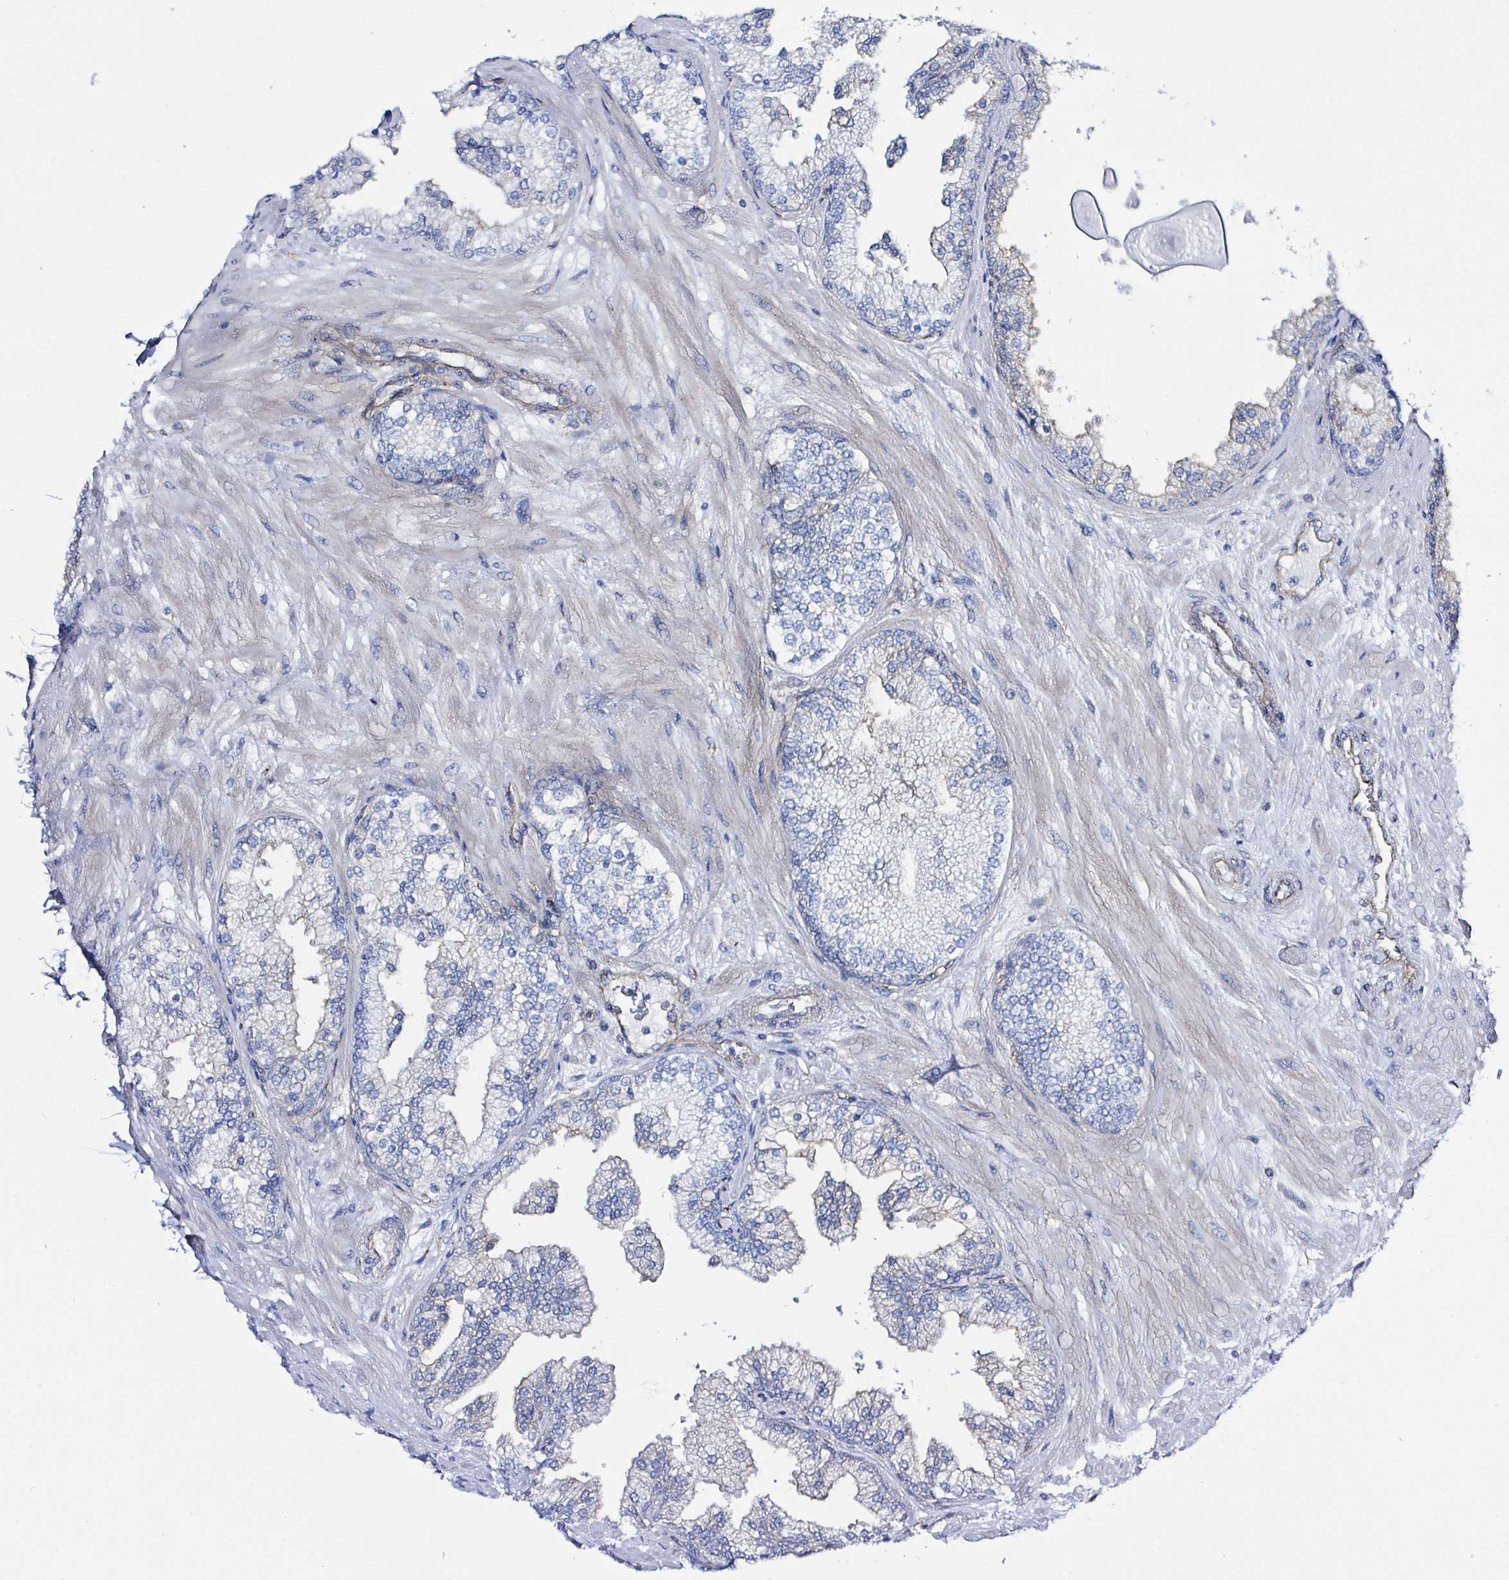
{"staining": {"intensity": "weak", "quantity": "<25%", "location": "cytoplasmic/membranous"}, "tissue": "prostate", "cell_type": "Glandular cells", "image_type": "normal", "snomed": [{"axis": "morphology", "description": "Normal tissue, NOS"}, {"axis": "topography", "description": "Prostate"}, {"axis": "topography", "description": "Peripheral nerve tissue"}], "caption": "Glandular cells show no significant protein expression in unremarkable prostate. (DAB (3,3'-diaminobenzidine) IHC visualized using brightfield microscopy, high magnification).", "gene": "ARL4D", "patient": {"sex": "male", "age": 61}}